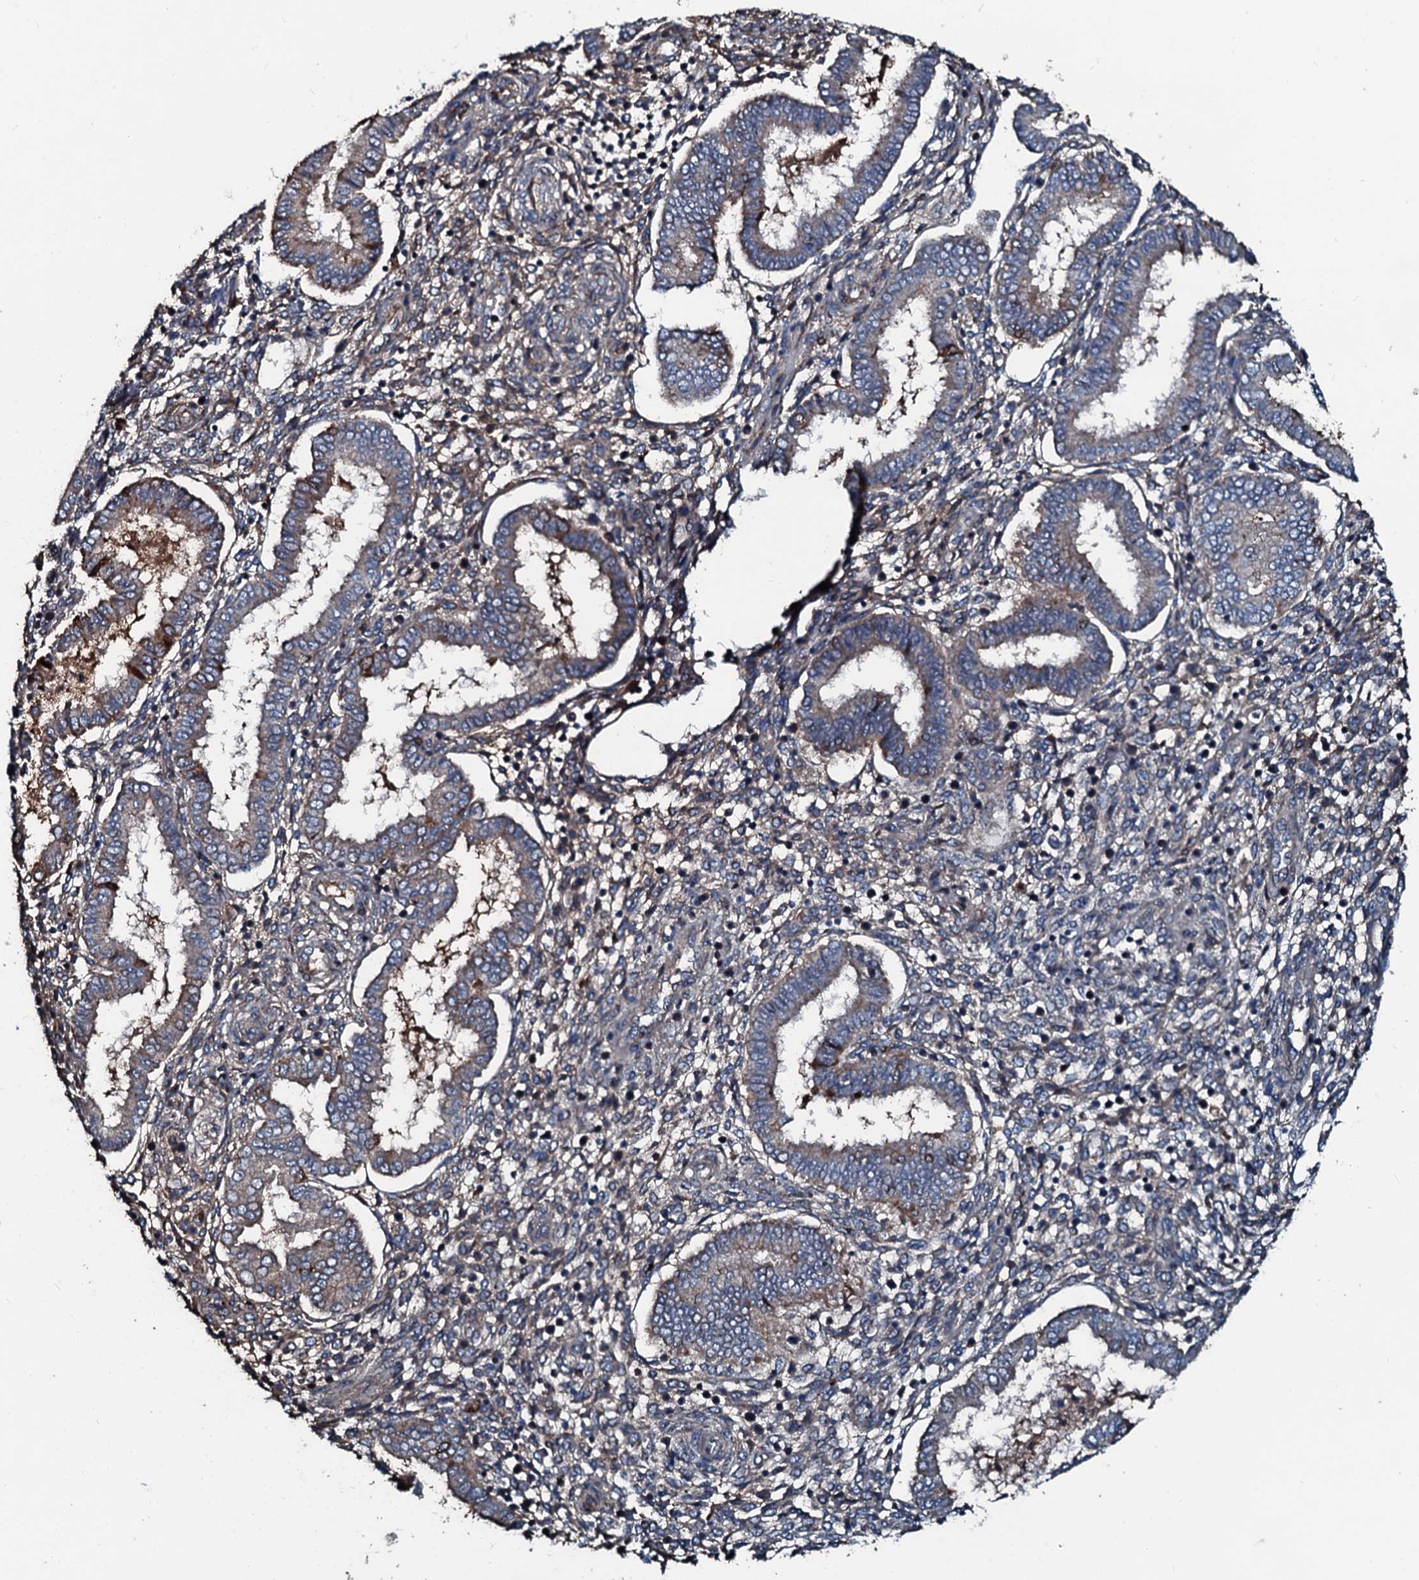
{"staining": {"intensity": "weak", "quantity": "<25%", "location": "cytoplasmic/membranous"}, "tissue": "endometrium", "cell_type": "Cells in endometrial stroma", "image_type": "normal", "snomed": [{"axis": "morphology", "description": "Normal tissue, NOS"}, {"axis": "topography", "description": "Endometrium"}], "caption": "An image of endometrium stained for a protein displays no brown staining in cells in endometrial stroma.", "gene": "AARS1", "patient": {"sex": "female", "age": 24}}